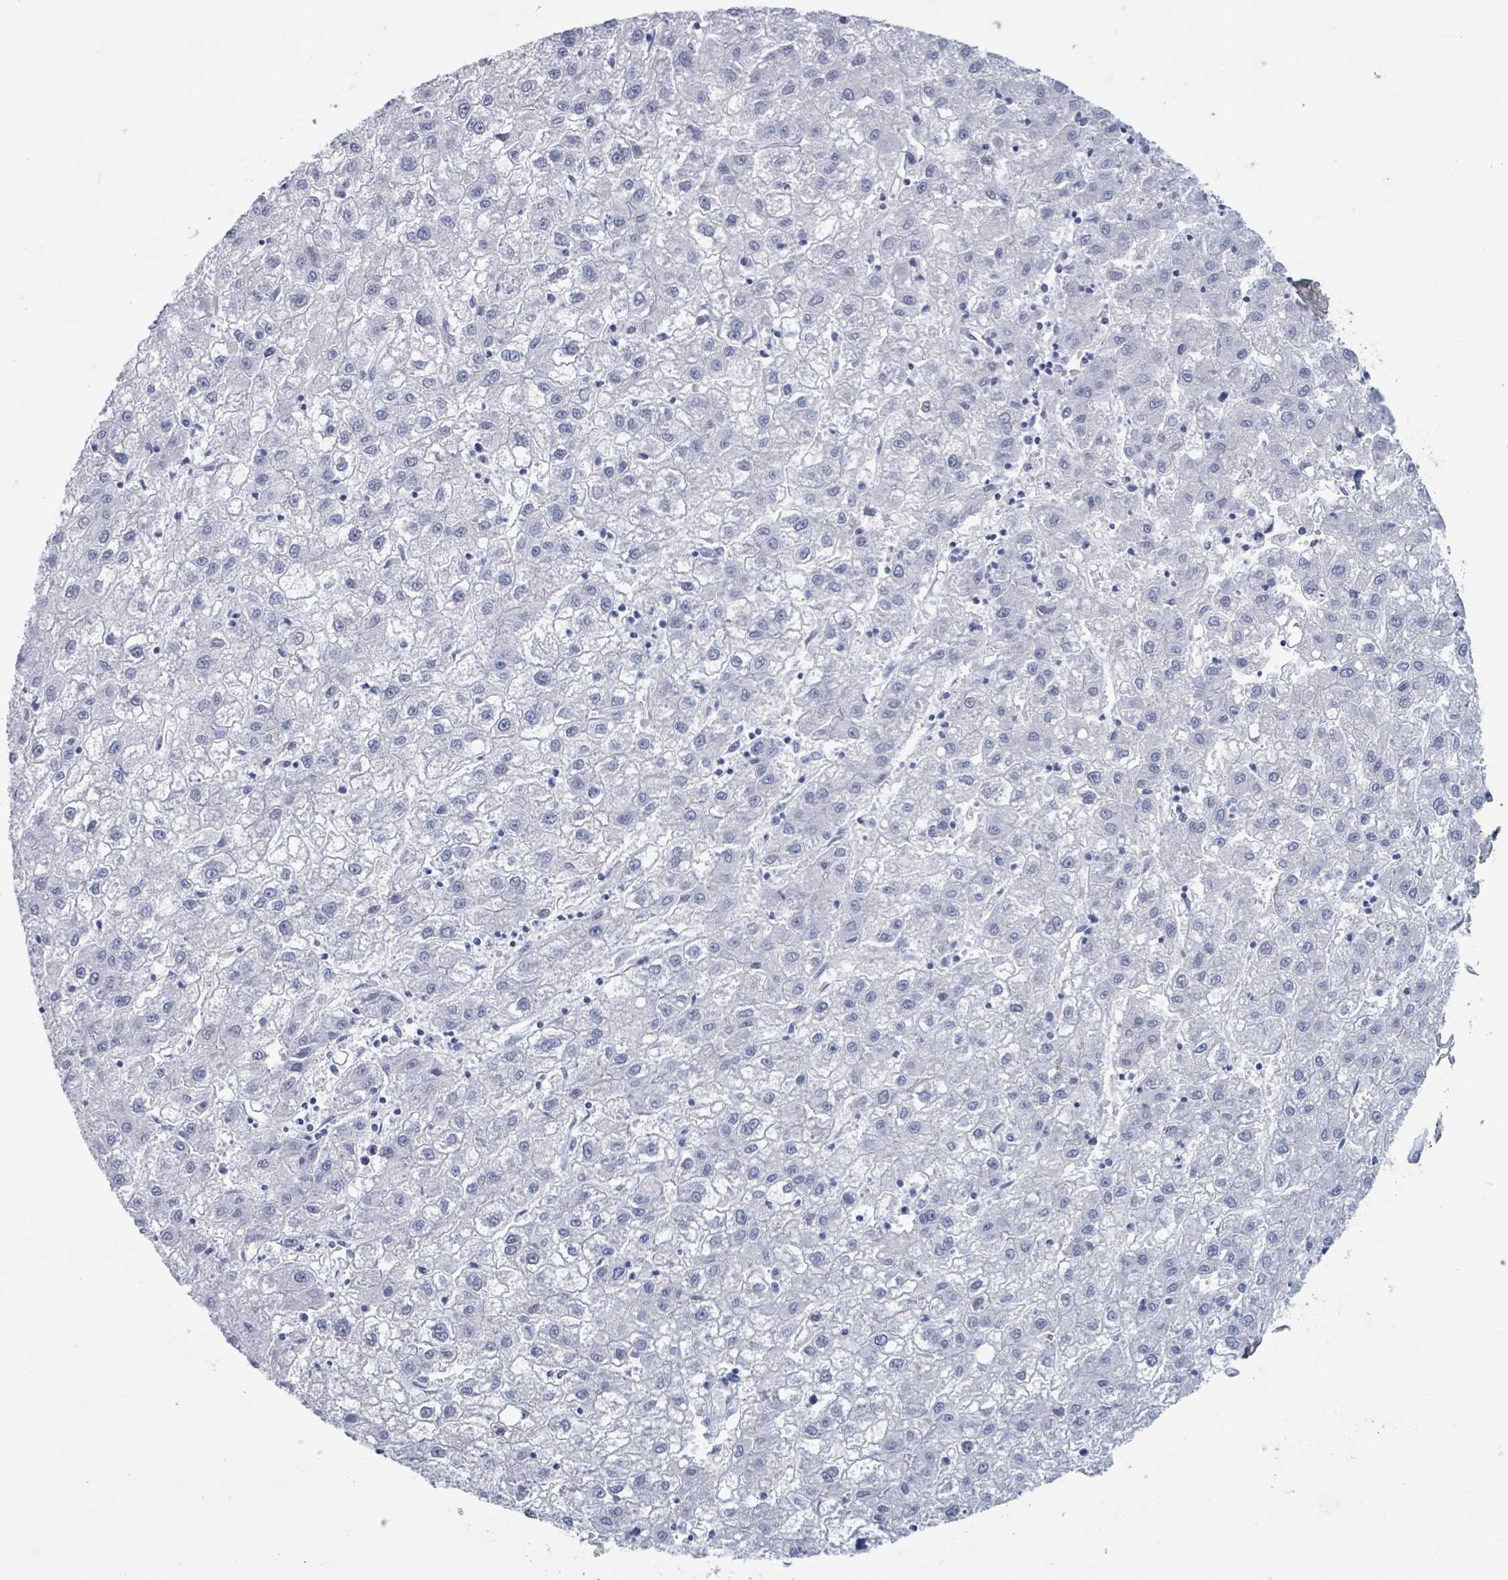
{"staining": {"intensity": "negative", "quantity": "none", "location": "none"}, "tissue": "liver cancer", "cell_type": "Tumor cells", "image_type": "cancer", "snomed": [{"axis": "morphology", "description": "Carcinoma, Hepatocellular, NOS"}, {"axis": "topography", "description": "Liver"}], "caption": "Liver cancer (hepatocellular carcinoma) stained for a protein using immunohistochemistry (IHC) shows no staining tumor cells.", "gene": "KLK4", "patient": {"sex": "male", "age": 72}}